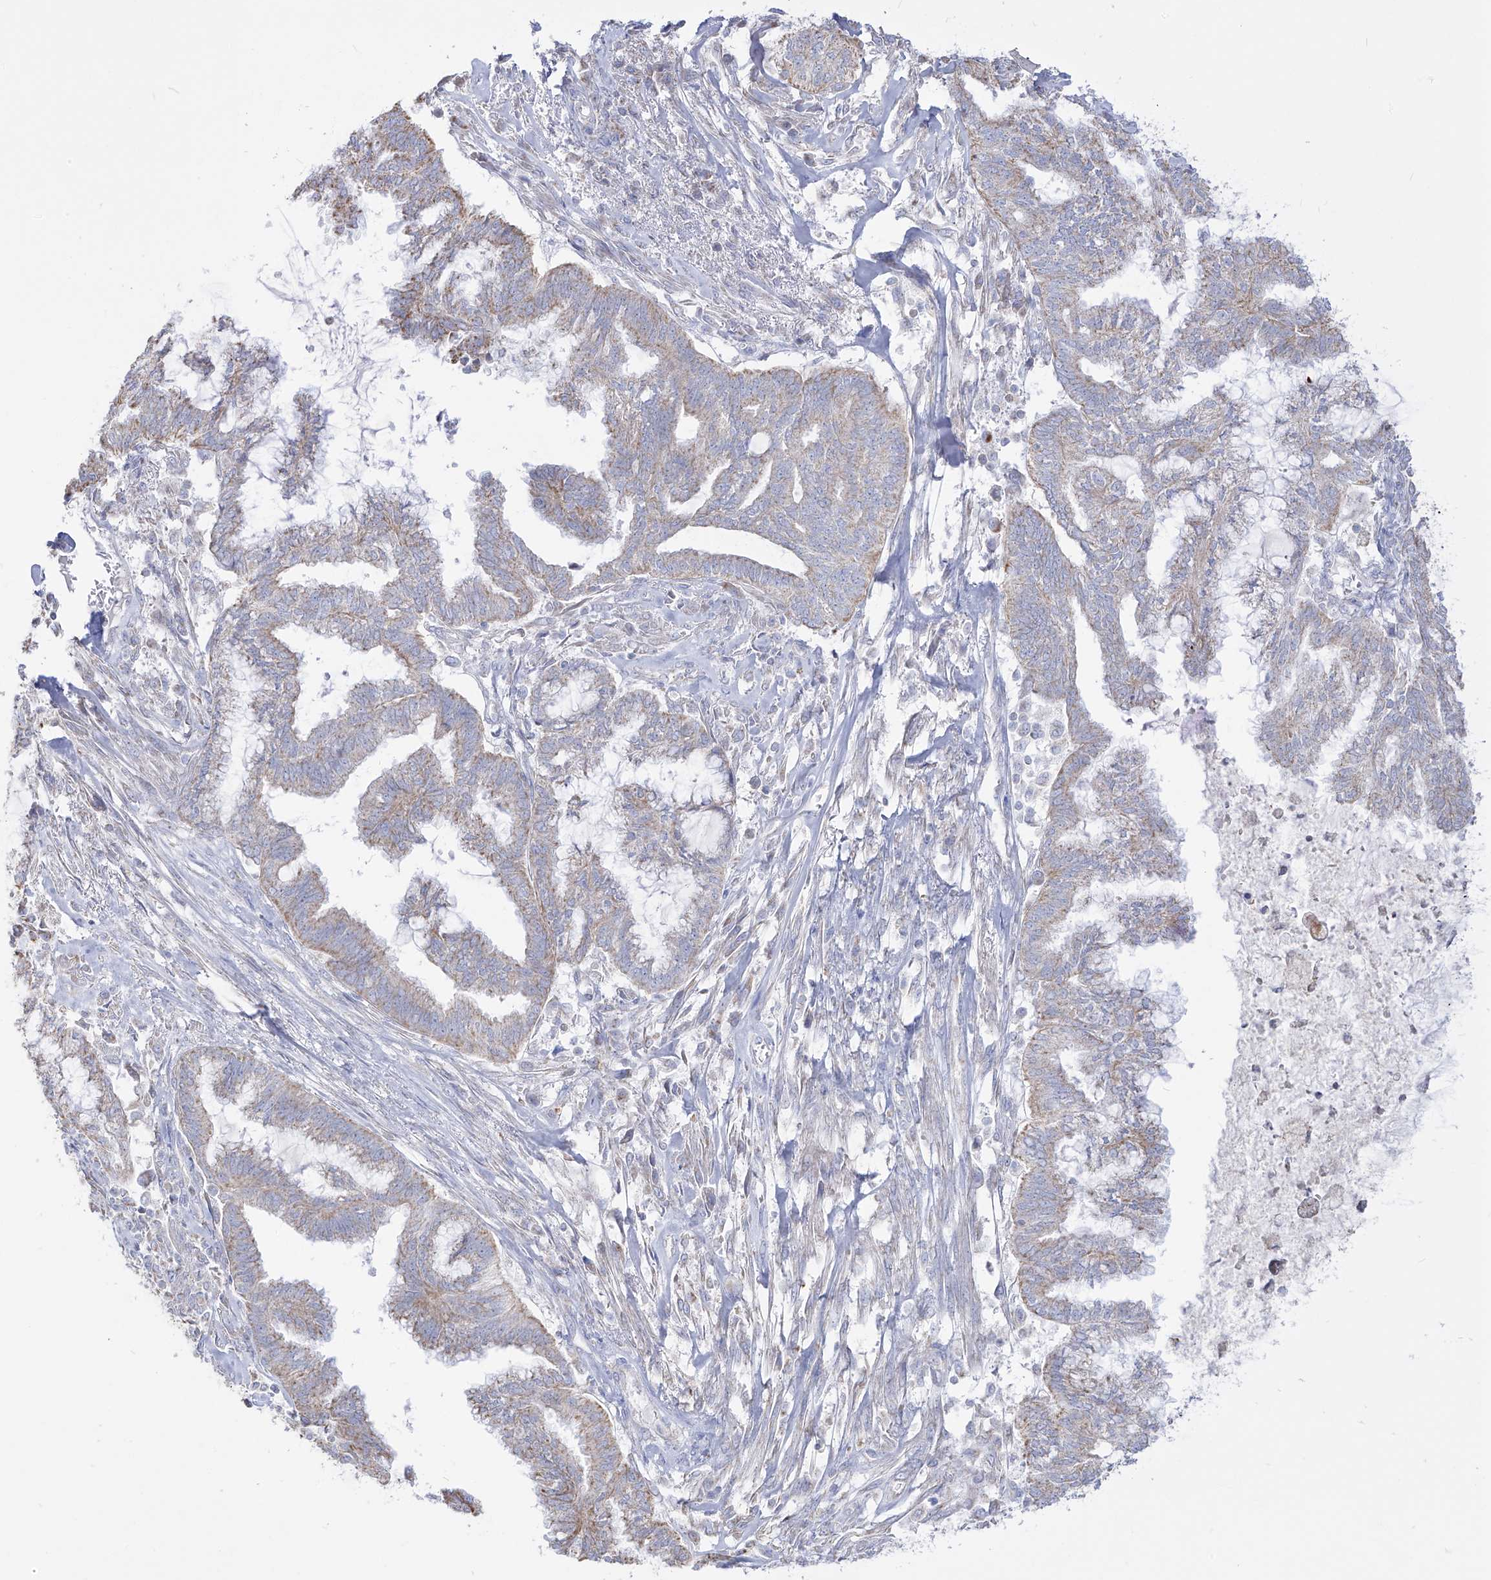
{"staining": {"intensity": "weak", "quantity": "25%-75%", "location": "cytoplasmic/membranous"}, "tissue": "endometrial cancer", "cell_type": "Tumor cells", "image_type": "cancer", "snomed": [{"axis": "morphology", "description": "Adenocarcinoma, NOS"}, {"axis": "topography", "description": "Endometrium"}], "caption": "Protein staining by immunohistochemistry demonstrates weak cytoplasmic/membranous staining in approximately 25%-75% of tumor cells in endometrial cancer.", "gene": "RCHY1", "patient": {"sex": "female", "age": 86}}